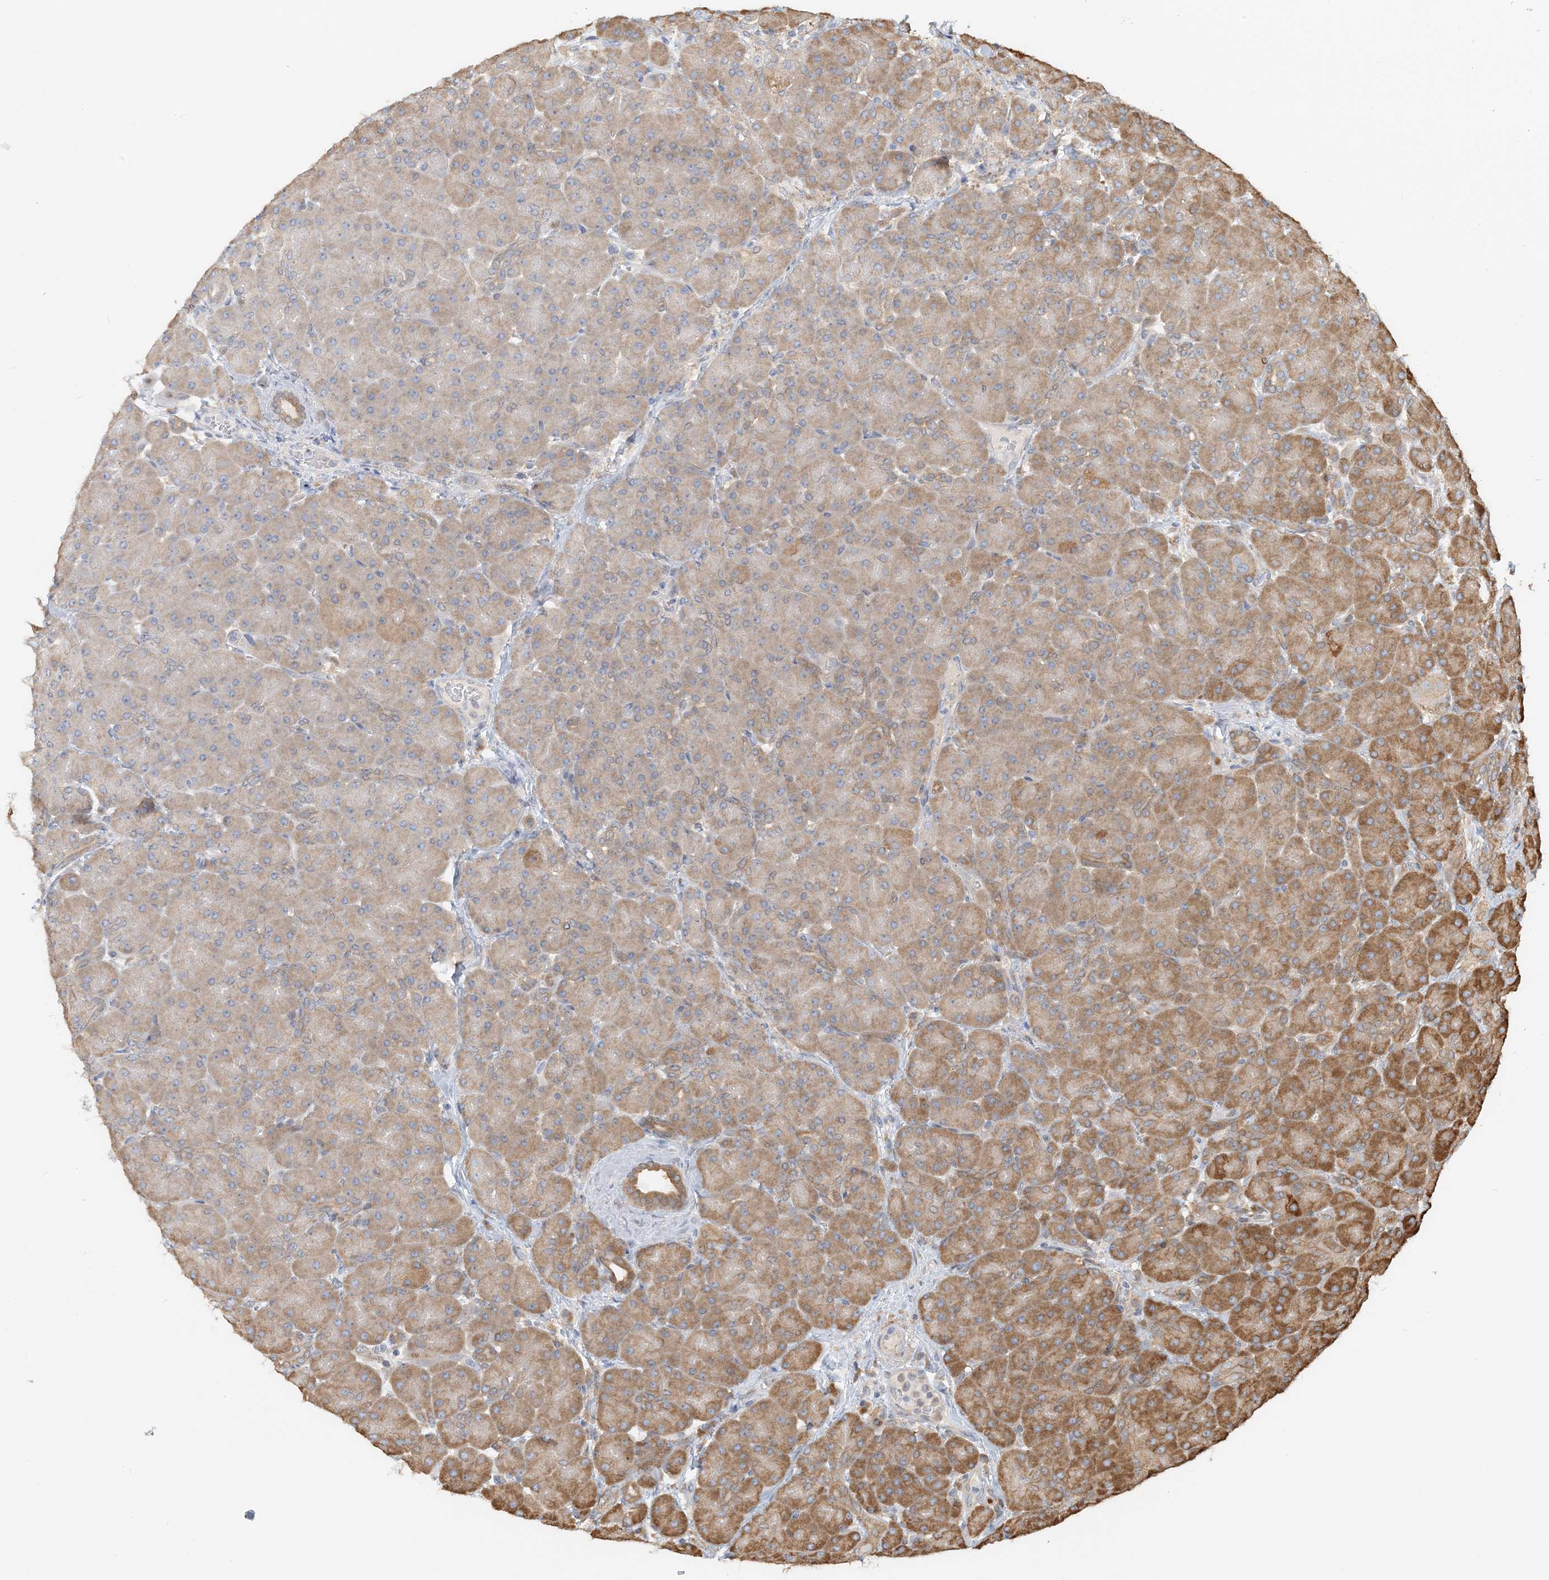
{"staining": {"intensity": "moderate", "quantity": ">75%", "location": "cytoplasmic/membranous"}, "tissue": "pancreas", "cell_type": "Exocrine glandular cells", "image_type": "normal", "snomed": [{"axis": "morphology", "description": "Normal tissue, NOS"}, {"axis": "topography", "description": "Pancreas"}], "caption": "Normal pancreas shows moderate cytoplasmic/membranous positivity in approximately >75% of exocrine glandular cells, visualized by immunohistochemistry.", "gene": "HNMT", "patient": {"sex": "male", "age": 66}}